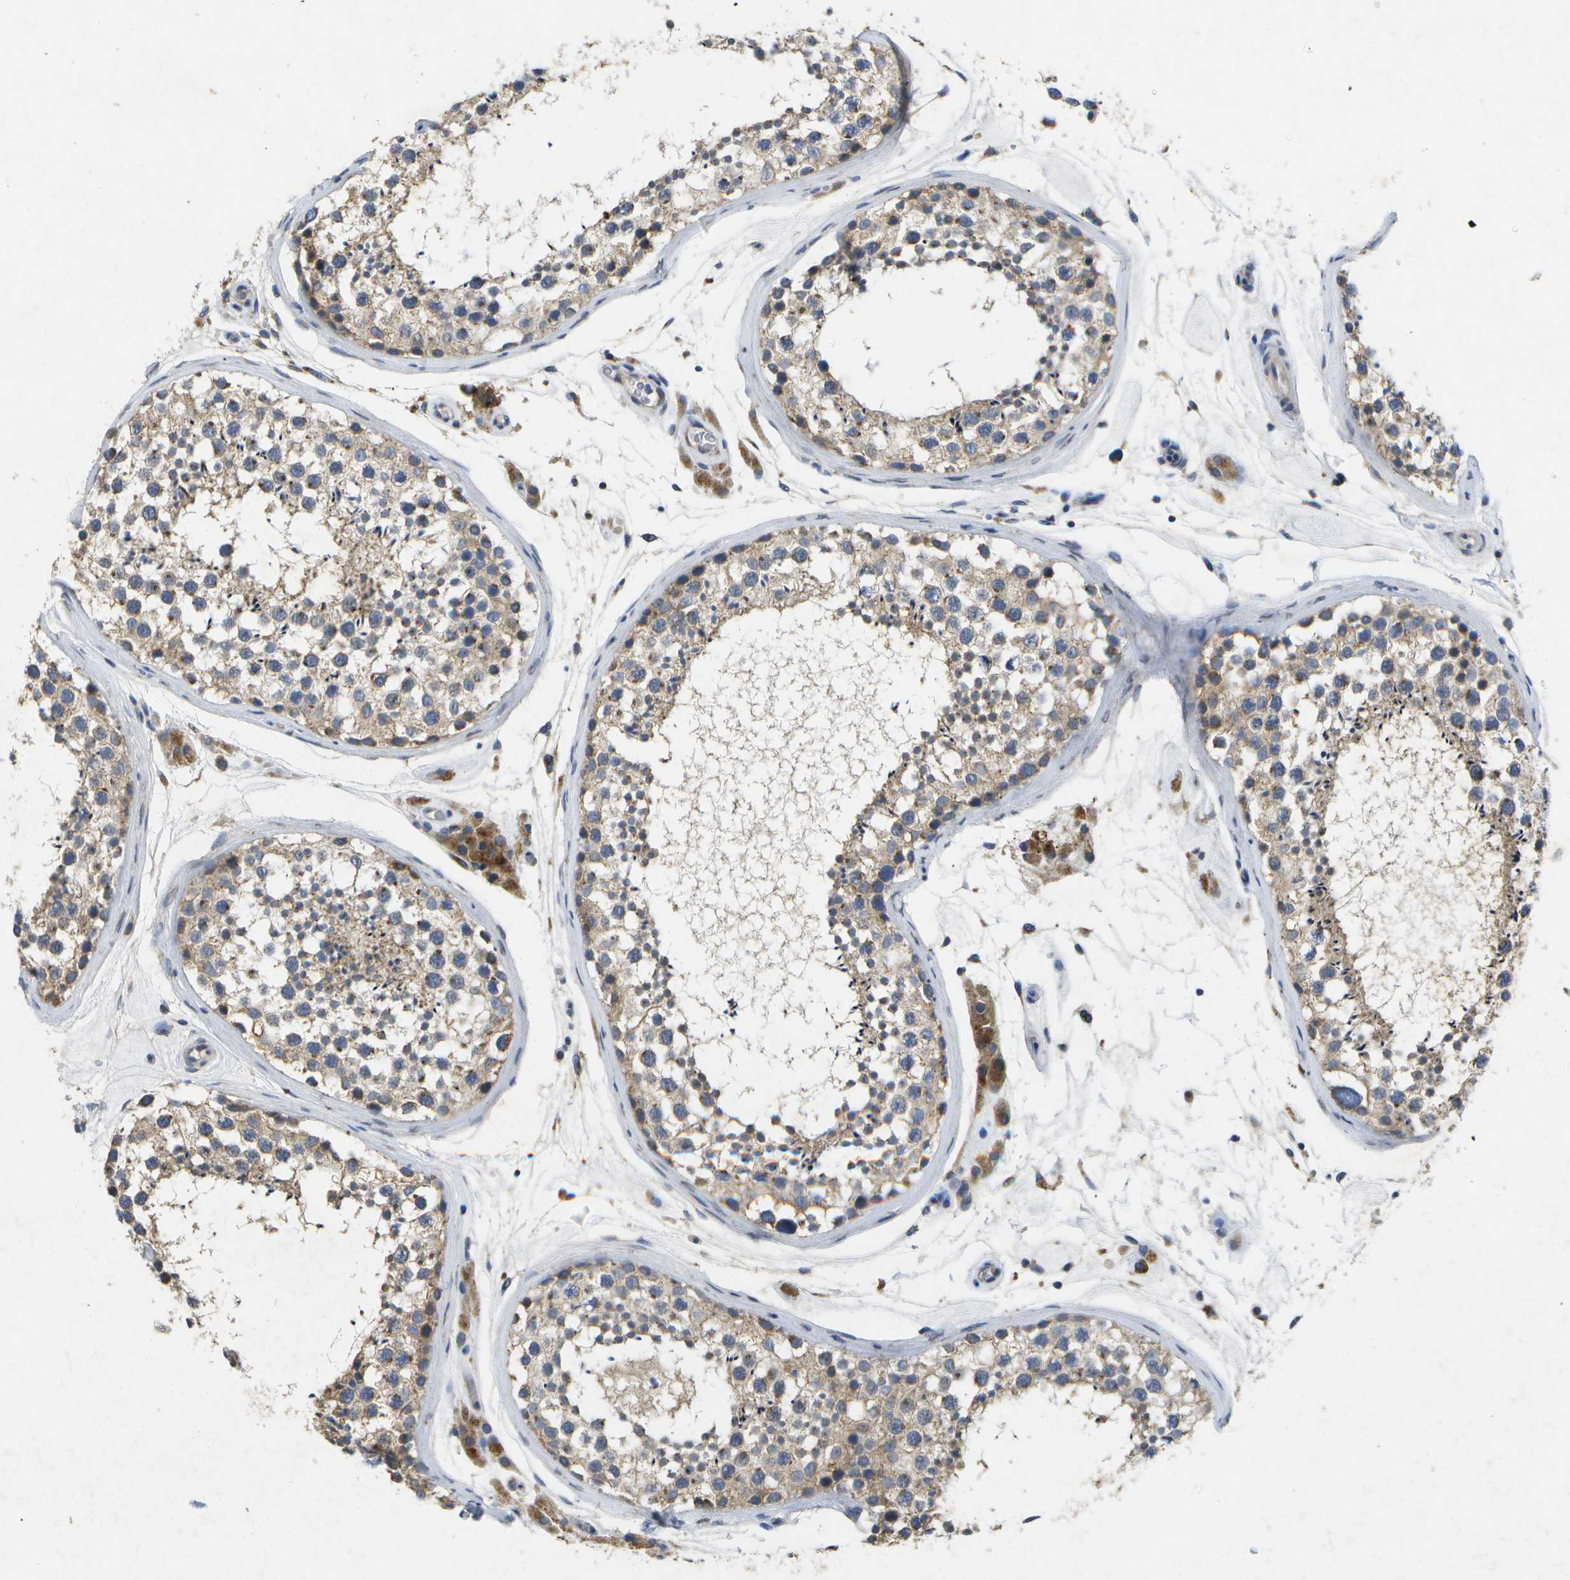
{"staining": {"intensity": "moderate", "quantity": ">75%", "location": "cytoplasmic/membranous"}, "tissue": "testis", "cell_type": "Cells in seminiferous ducts", "image_type": "normal", "snomed": [{"axis": "morphology", "description": "Normal tissue, NOS"}, {"axis": "topography", "description": "Testis"}], "caption": "This micrograph exhibits normal testis stained with IHC to label a protein in brown. The cytoplasmic/membranous of cells in seminiferous ducts show moderate positivity for the protein. Nuclei are counter-stained blue.", "gene": "KDELR1", "patient": {"sex": "male", "age": 46}}